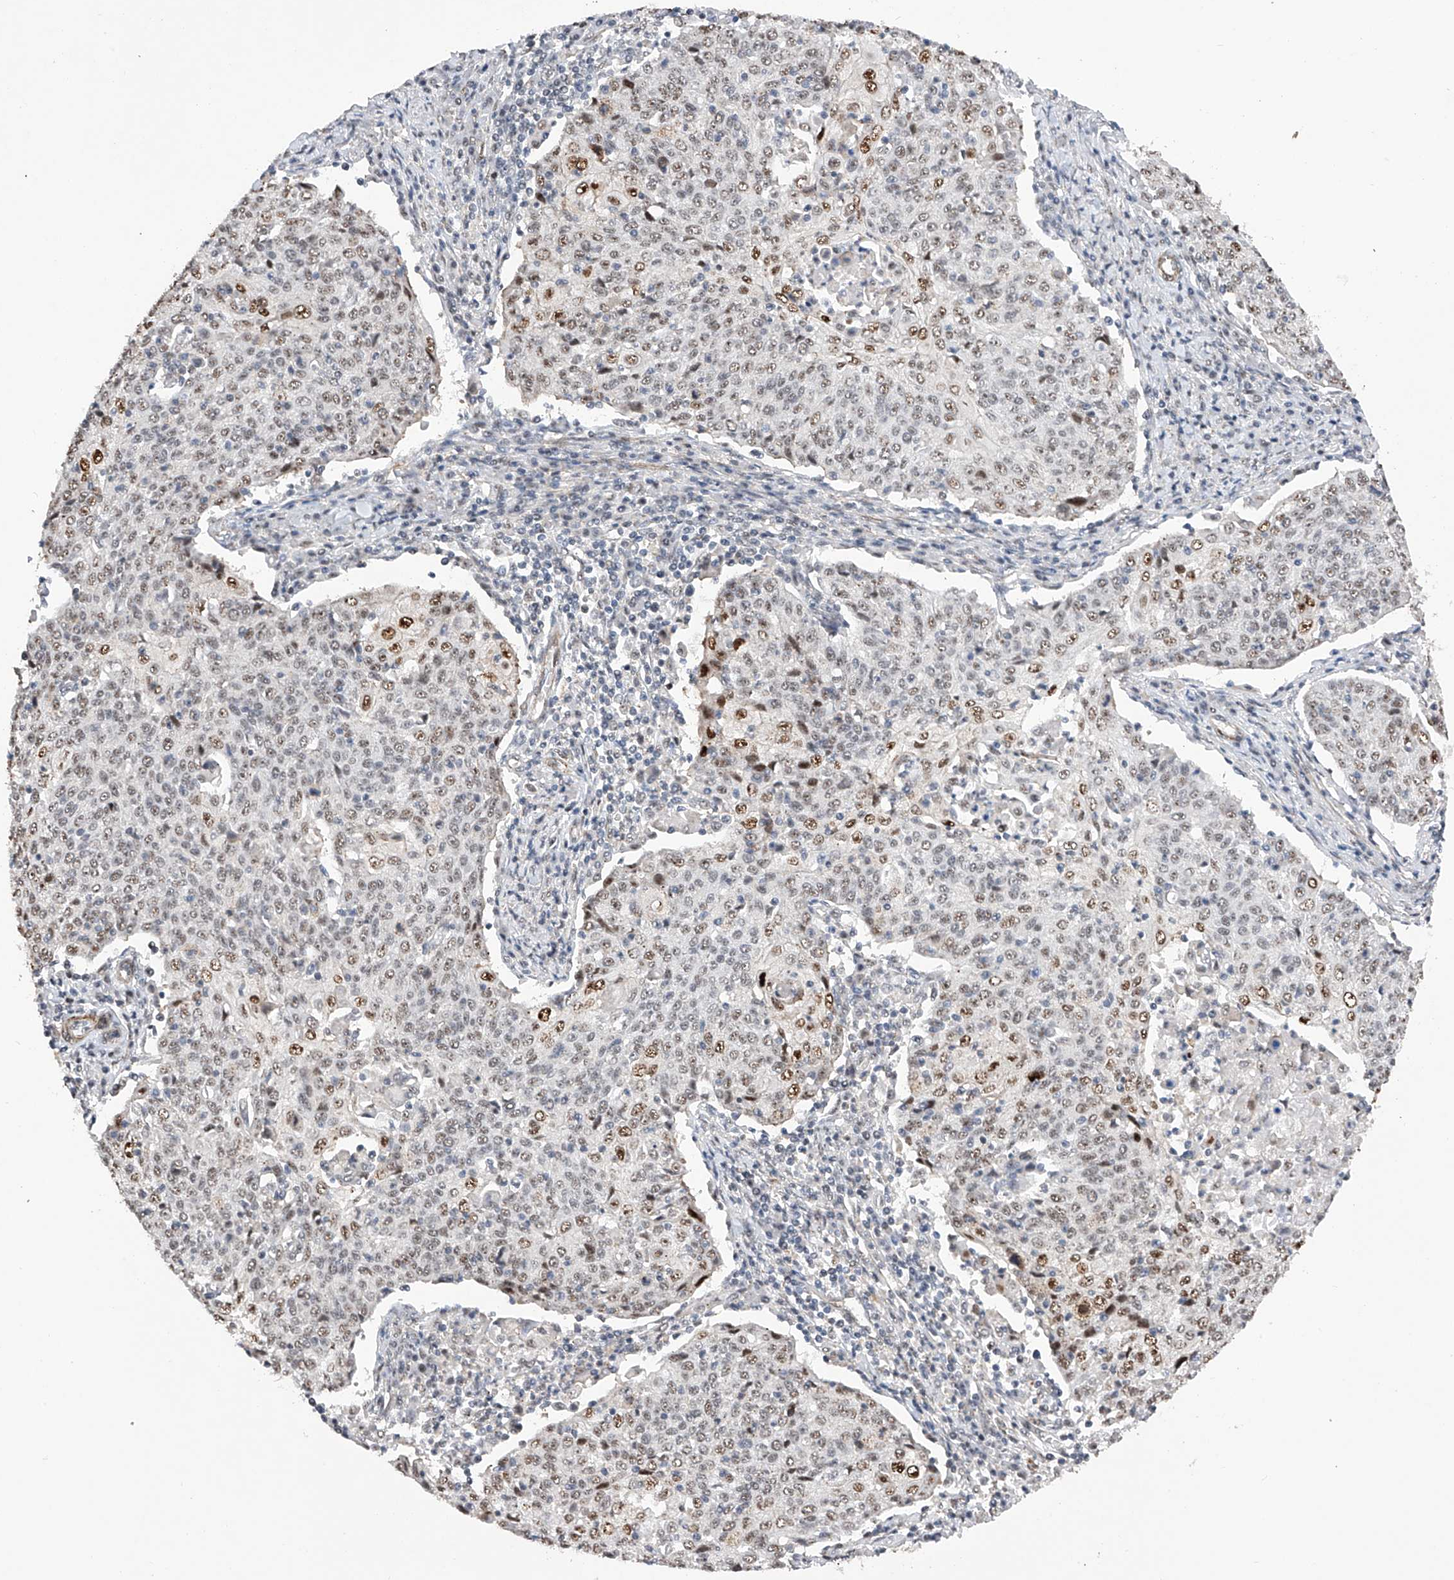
{"staining": {"intensity": "moderate", "quantity": "25%-75%", "location": "nuclear"}, "tissue": "cervical cancer", "cell_type": "Tumor cells", "image_type": "cancer", "snomed": [{"axis": "morphology", "description": "Squamous cell carcinoma, NOS"}, {"axis": "topography", "description": "Cervix"}], "caption": "Squamous cell carcinoma (cervical) stained with immunohistochemistry (IHC) displays moderate nuclear positivity in about 25%-75% of tumor cells.", "gene": "NFATC4", "patient": {"sex": "female", "age": 48}}